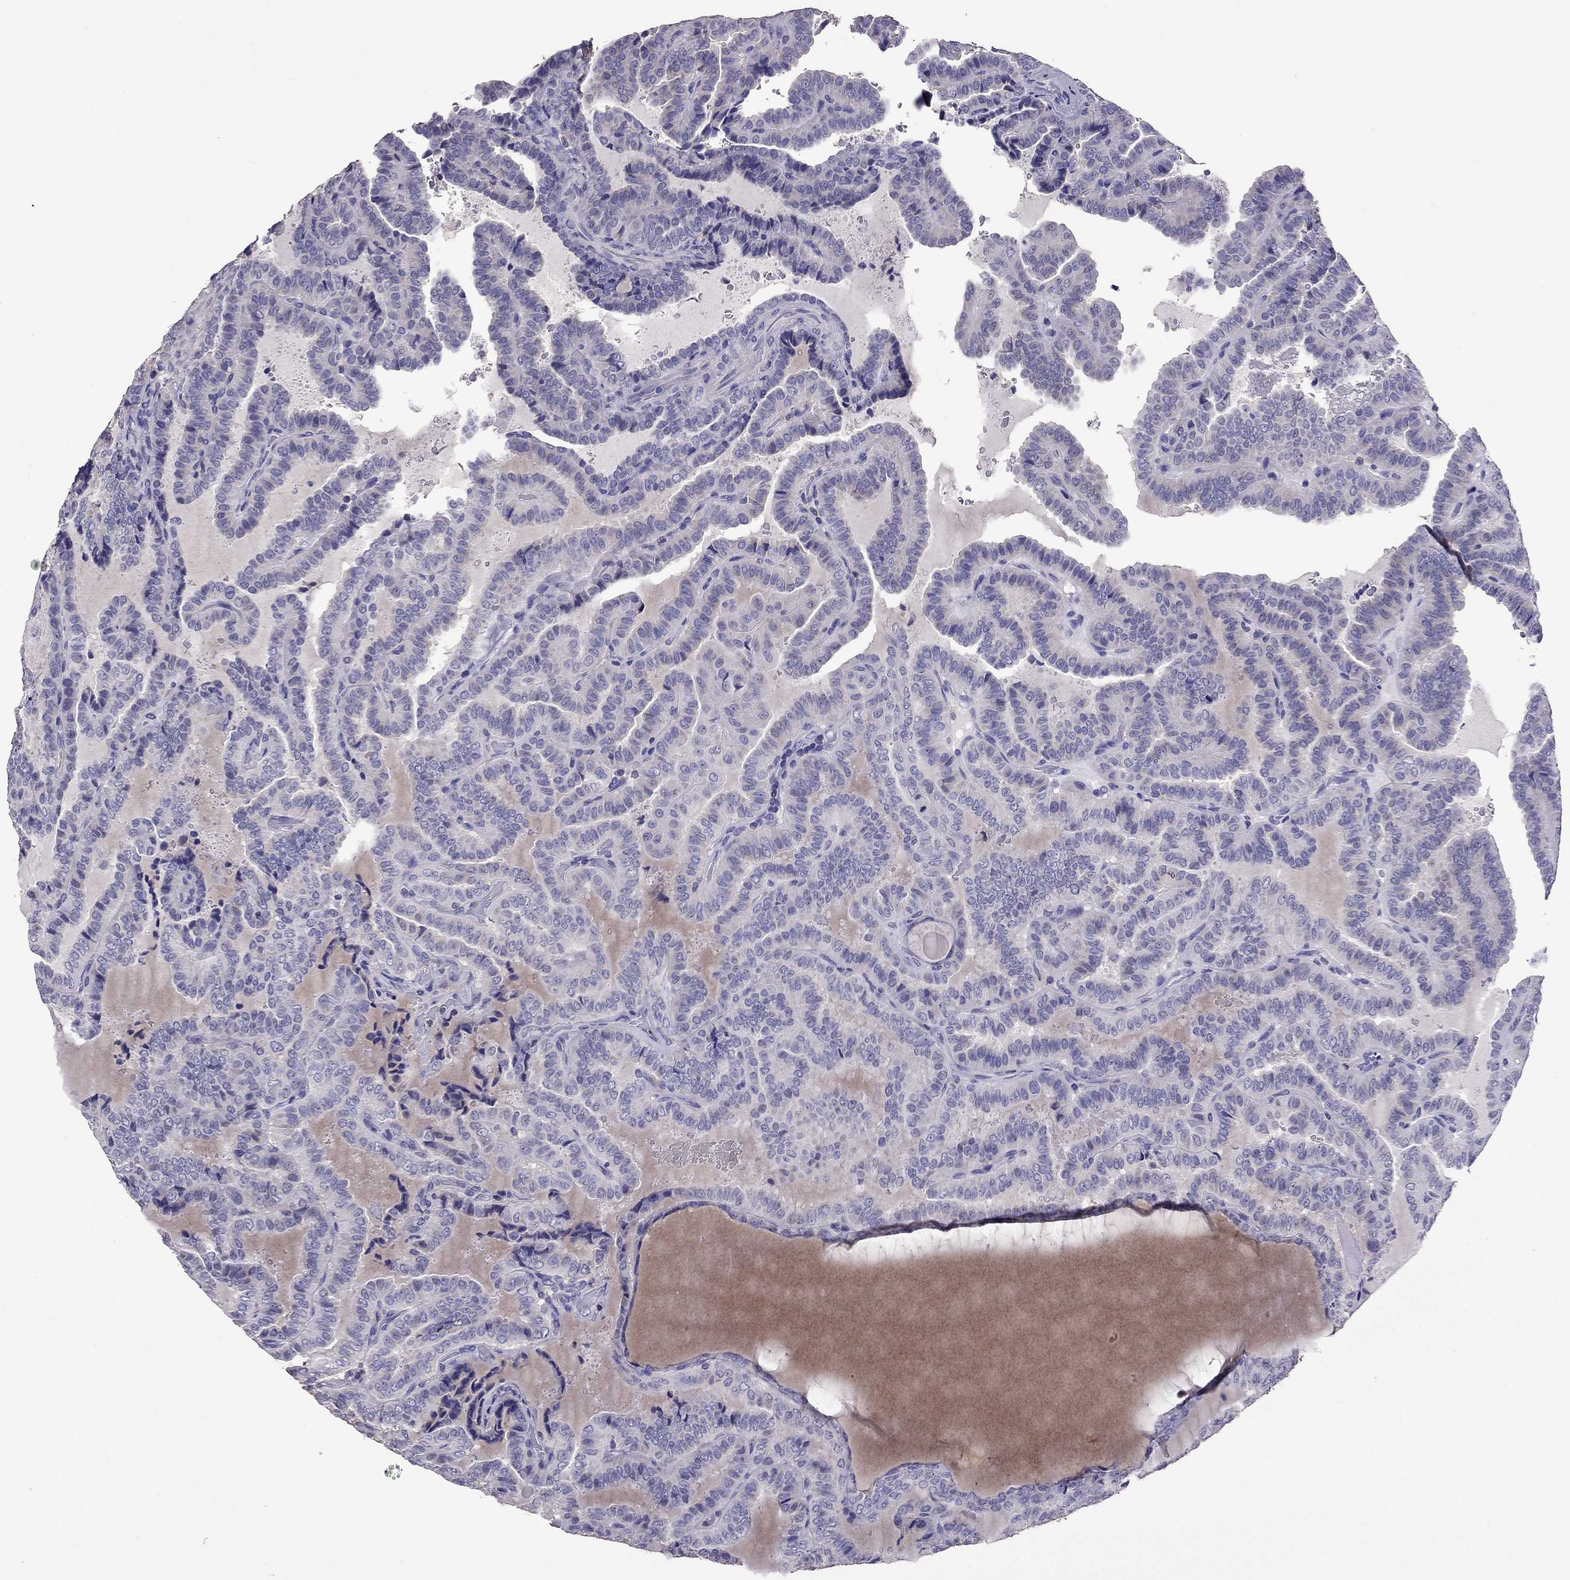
{"staining": {"intensity": "negative", "quantity": "none", "location": "none"}, "tissue": "thyroid cancer", "cell_type": "Tumor cells", "image_type": "cancer", "snomed": [{"axis": "morphology", "description": "Papillary adenocarcinoma, NOS"}, {"axis": "topography", "description": "Thyroid gland"}], "caption": "High power microscopy image of an immunohistochemistry (IHC) micrograph of thyroid papillary adenocarcinoma, revealing no significant staining in tumor cells.", "gene": "NKX3-1", "patient": {"sex": "female", "age": 39}}